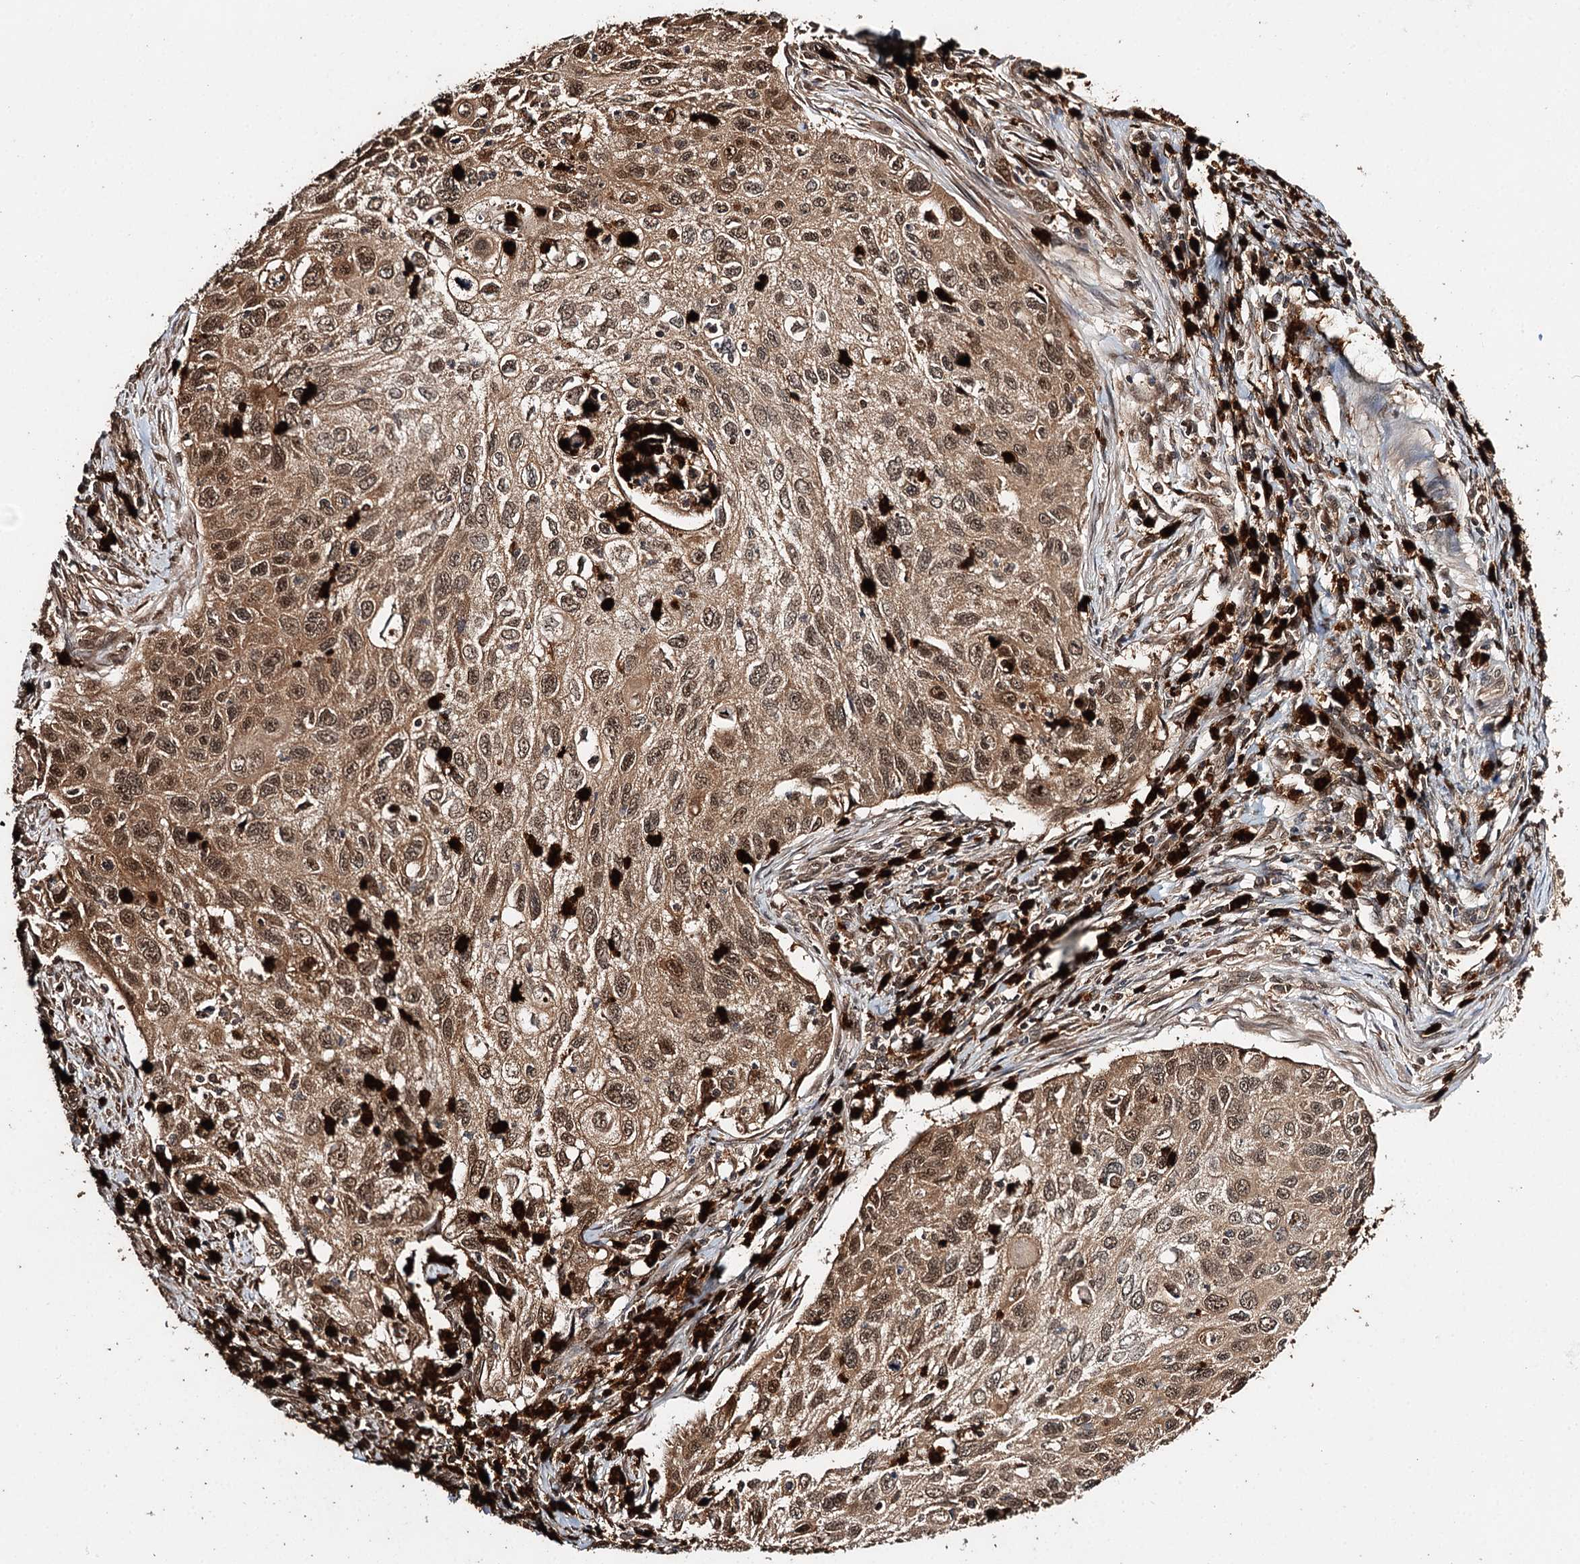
{"staining": {"intensity": "moderate", "quantity": ">75%", "location": "cytoplasmic/membranous,nuclear"}, "tissue": "cervical cancer", "cell_type": "Tumor cells", "image_type": "cancer", "snomed": [{"axis": "morphology", "description": "Squamous cell carcinoma, NOS"}, {"axis": "topography", "description": "Cervix"}], "caption": "A high-resolution image shows immunohistochemistry staining of cervical cancer, which displays moderate cytoplasmic/membranous and nuclear positivity in approximately >75% of tumor cells. (Stains: DAB in brown, nuclei in blue, Microscopy: brightfield microscopy at high magnification).", "gene": "N6AMT1", "patient": {"sex": "female", "age": 70}}